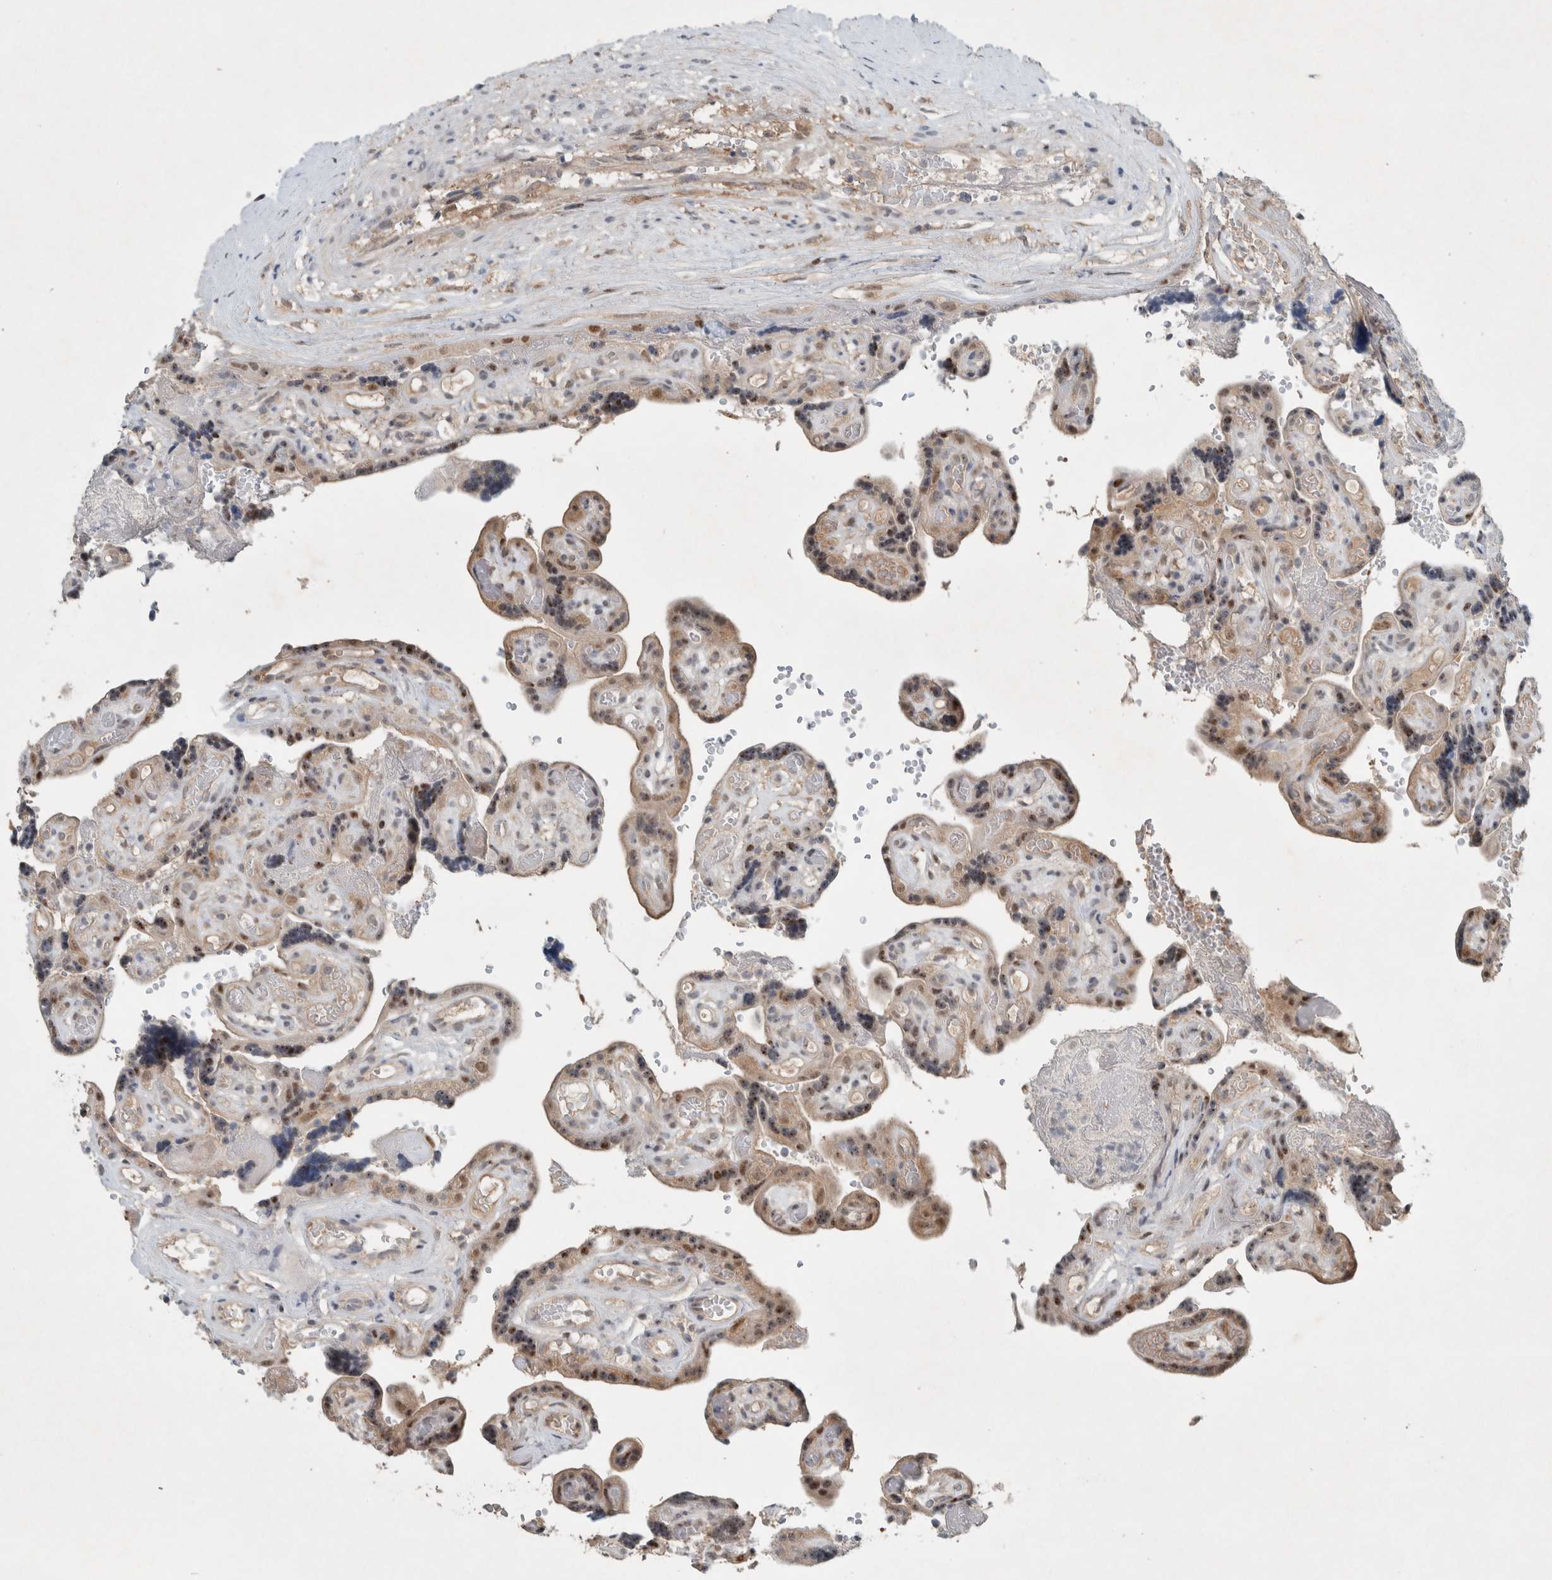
{"staining": {"intensity": "moderate", "quantity": ">75%", "location": "cytoplasmic/membranous,nuclear"}, "tissue": "placenta", "cell_type": "Decidual cells", "image_type": "normal", "snomed": [{"axis": "morphology", "description": "Normal tissue, NOS"}, {"axis": "topography", "description": "Placenta"}], "caption": "DAB (3,3'-diaminobenzidine) immunohistochemical staining of unremarkable placenta exhibits moderate cytoplasmic/membranous,nuclear protein positivity in about >75% of decidual cells. (Brightfield microscopy of DAB IHC at high magnification).", "gene": "ENSG00000285245", "patient": {"sex": "female", "age": 30}}